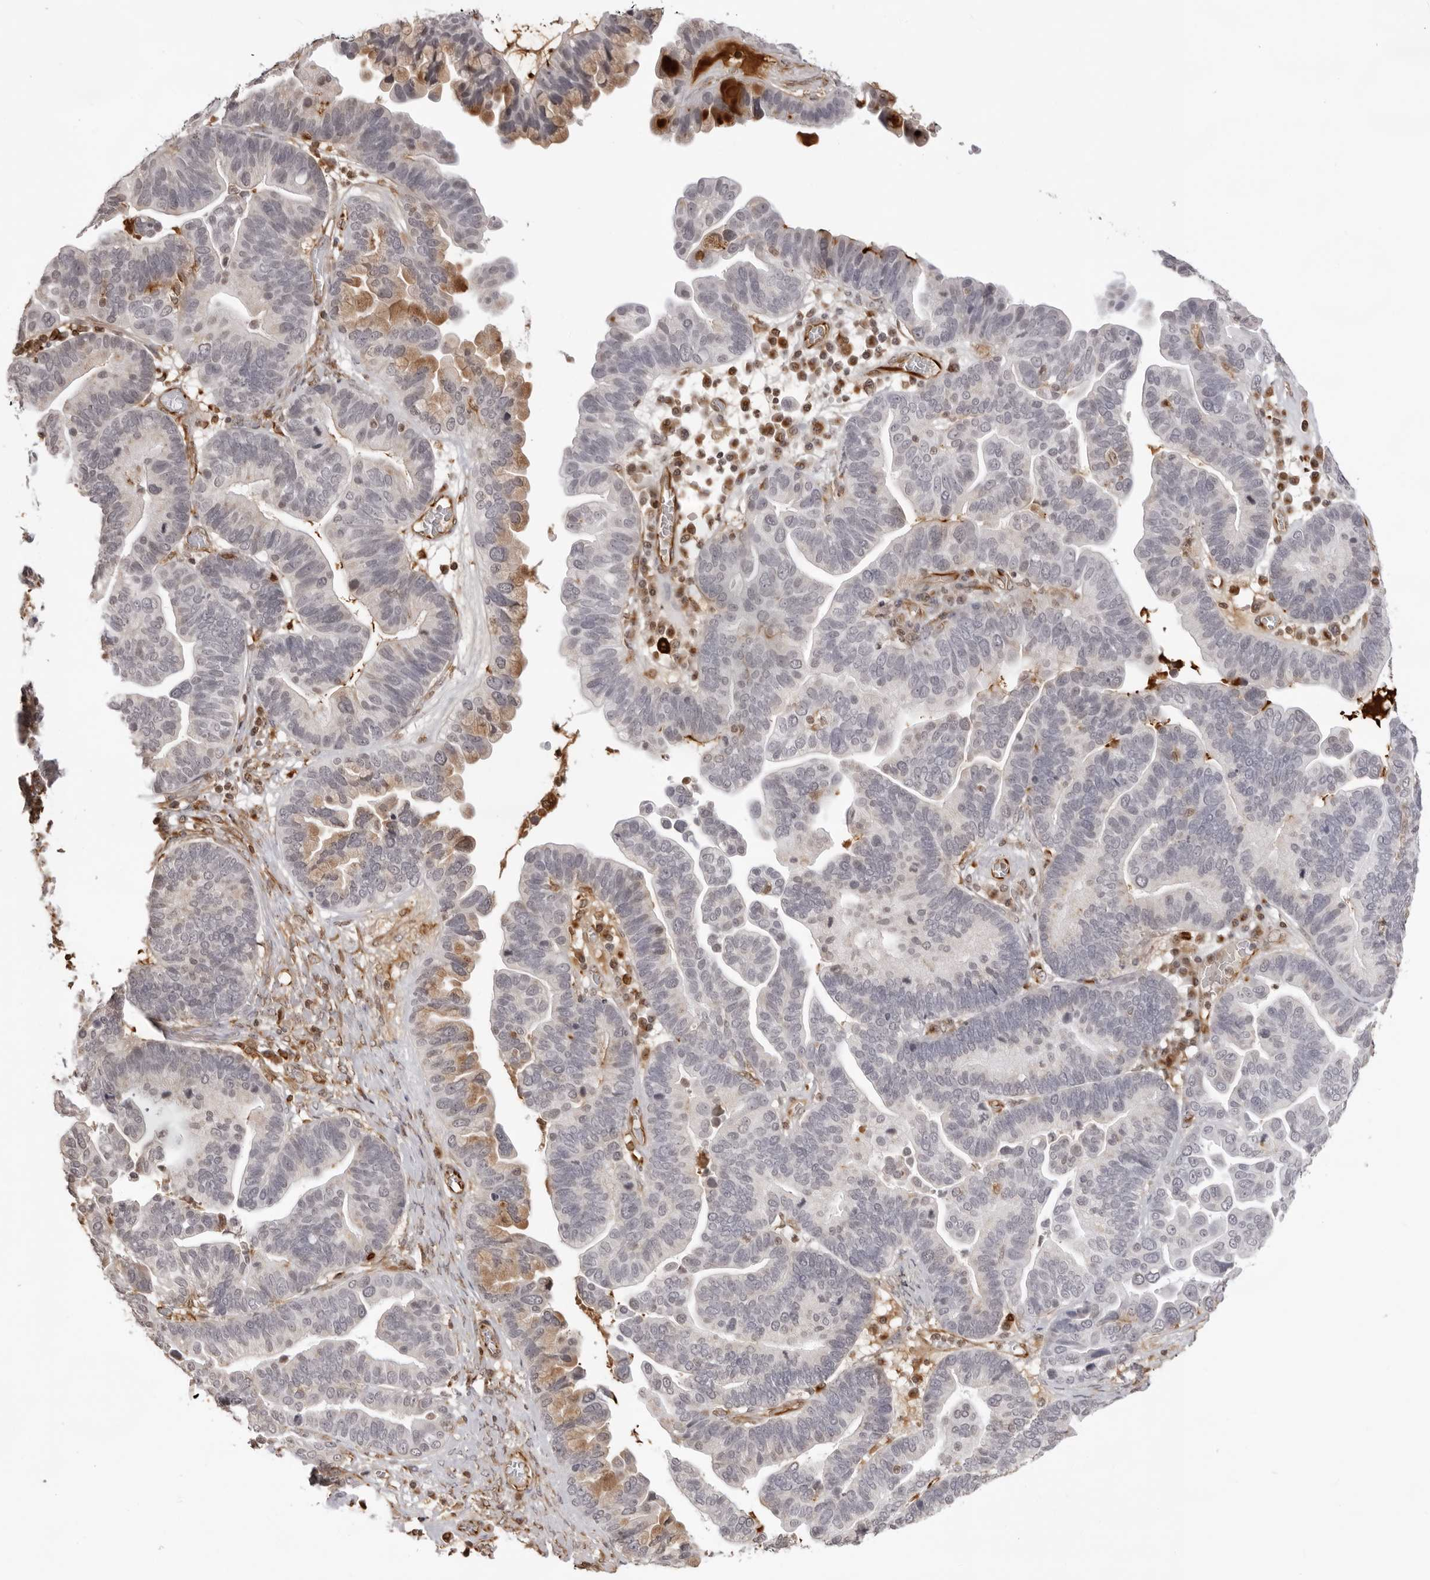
{"staining": {"intensity": "moderate", "quantity": "<25%", "location": "cytoplasmic/membranous"}, "tissue": "ovarian cancer", "cell_type": "Tumor cells", "image_type": "cancer", "snomed": [{"axis": "morphology", "description": "Cystadenocarcinoma, serous, NOS"}, {"axis": "topography", "description": "Ovary"}], "caption": "Brown immunohistochemical staining in human serous cystadenocarcinoma (ovarian) demonstrates moderate cytoplasmic/membranous expression in approximately <25% of tumor cells. (IHC, brightfield microscopy, high magnification).", "gene": "DYNLT5", "patient": {"sex": "female", "age": 56}}